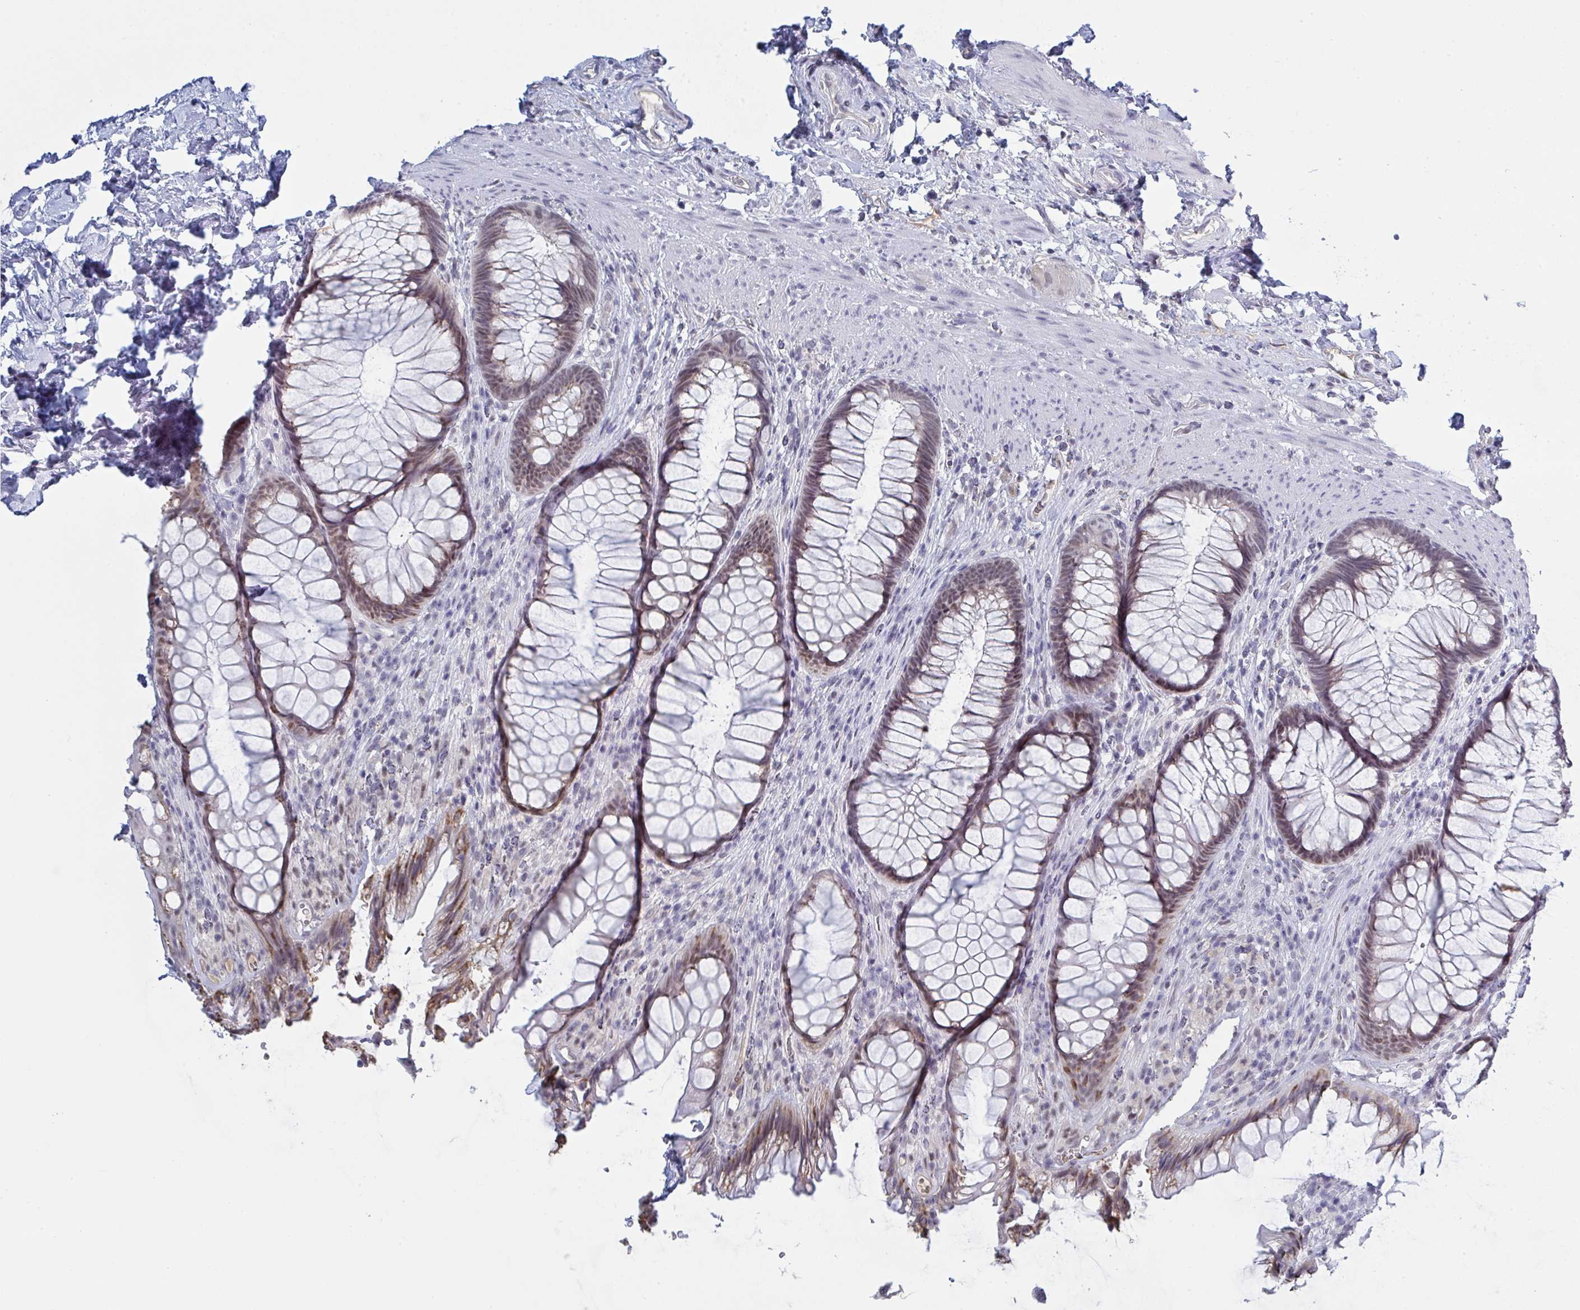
{"staining": {"intensity": "moderate", "quantity": "25%-75%", "location": "cytoplasmic/membranous,nuclear"}, "tissue": "rectum", "cell_type": "Glandular cells", "image_type": "normal", "snomed": [{"axis": "morphology", "description": "Normal tissue, NOS"}, {"axis": "topography", "description": "Rectum"}], "caption": "Immunohistochemical staining of normal human rectum displays moderate cytoplasmic/membranous,nuclear protein positivity in approximately 25%-75% of glandular cells. (DAB (3,3'-diaminobenzidine) IHC with brightfield microscopy, high magnification).", "gene": "KDM4D", "patient": {"sex": "male", "age": 53}}